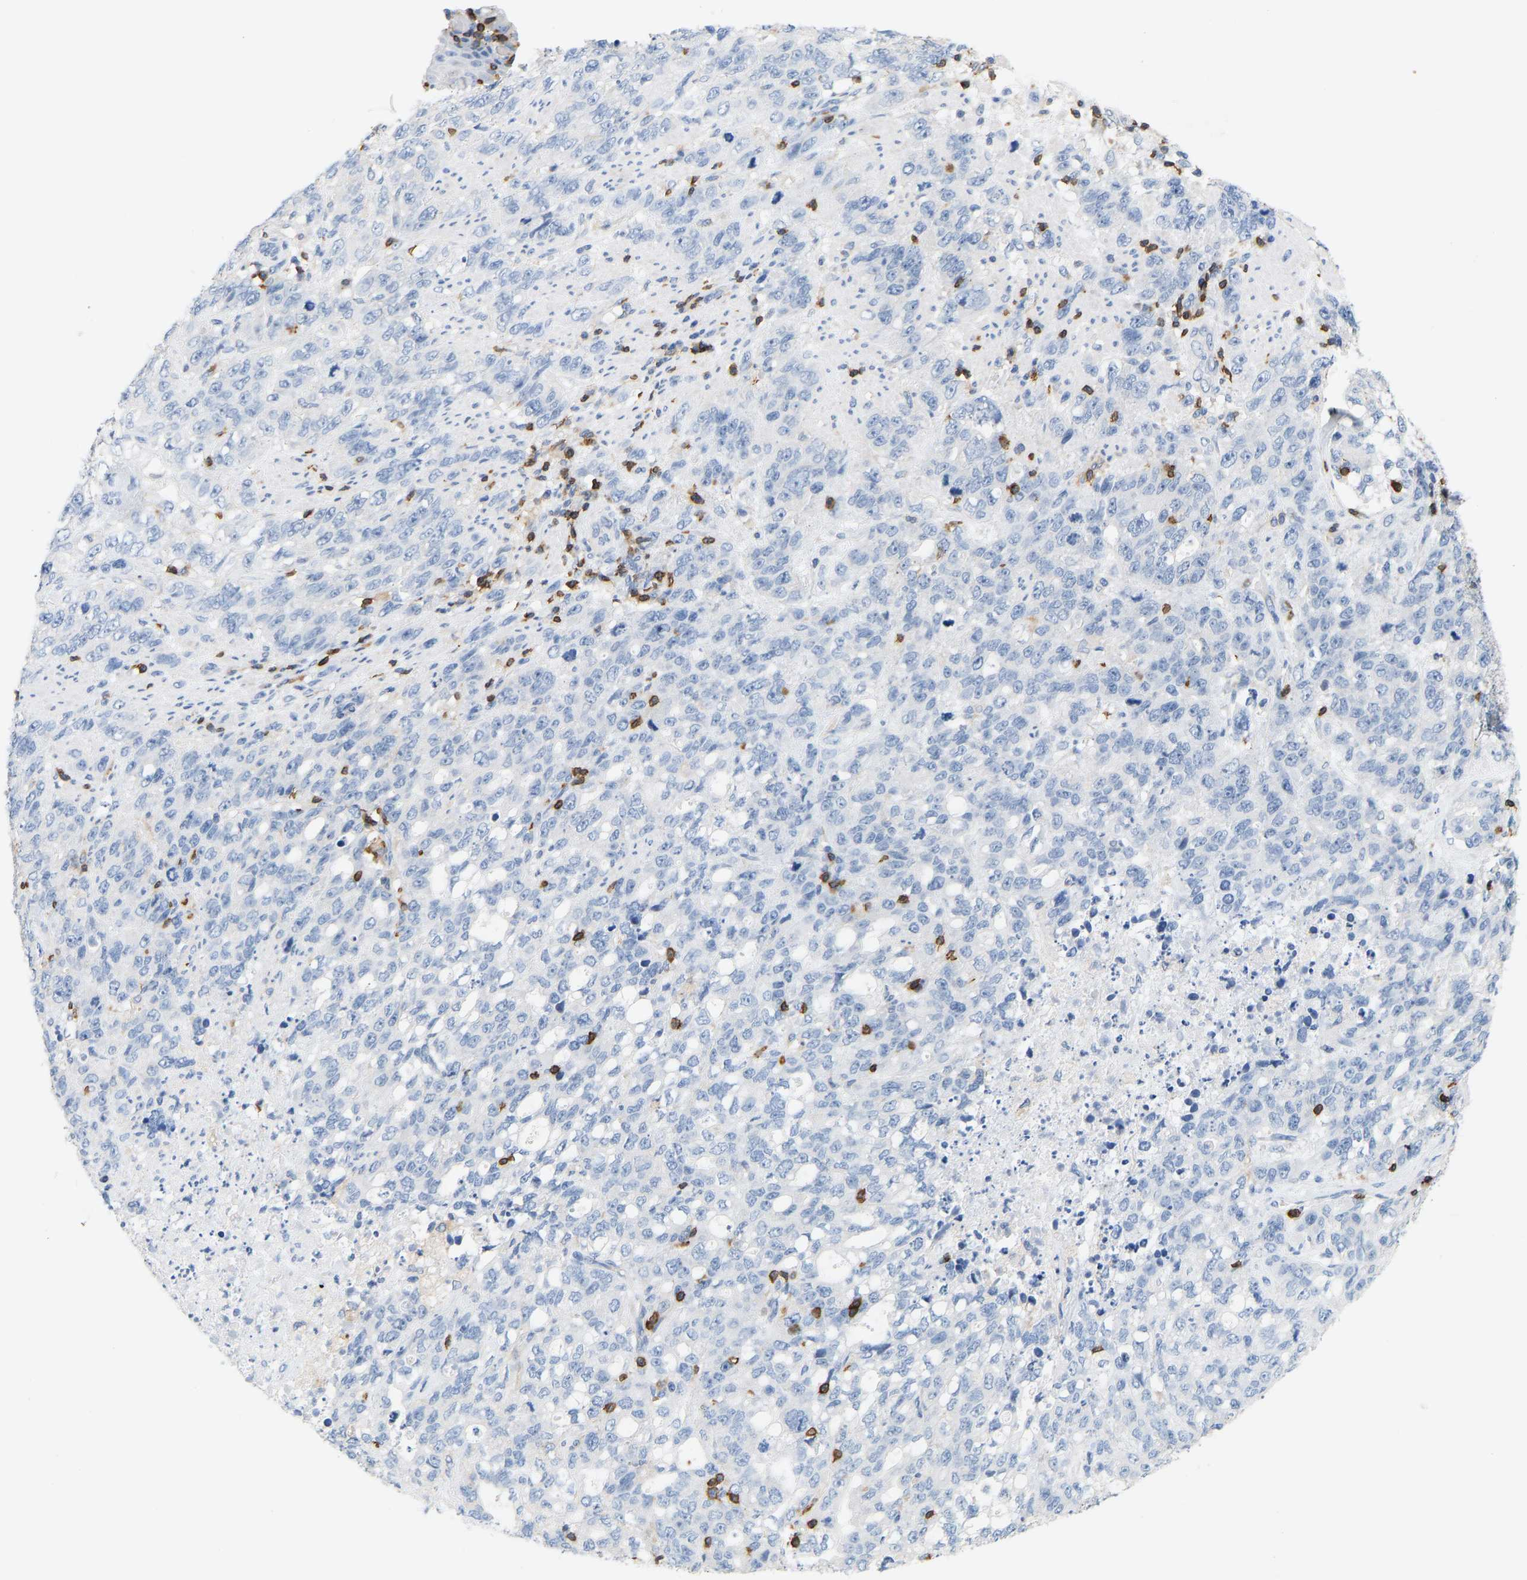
{"staining": {"intensity": "negative", "quantity": "none", "location": "none"}, "tissue": "stomach cancer", "cell_type": "Tumor cells", "image_type": "cancer", "snomed": [{"axis": "morphology", "description": "Adenocarcinoma, NOS"}, {"axis": "topography", "description": "Stomach"}], "caption": "Stomach cancer stained for a protein using immunohistochemistry (IHC) demonstrates no staining tumor cells.", "gene": "EVL", "patient": {"sex": "male", "age": 48}}